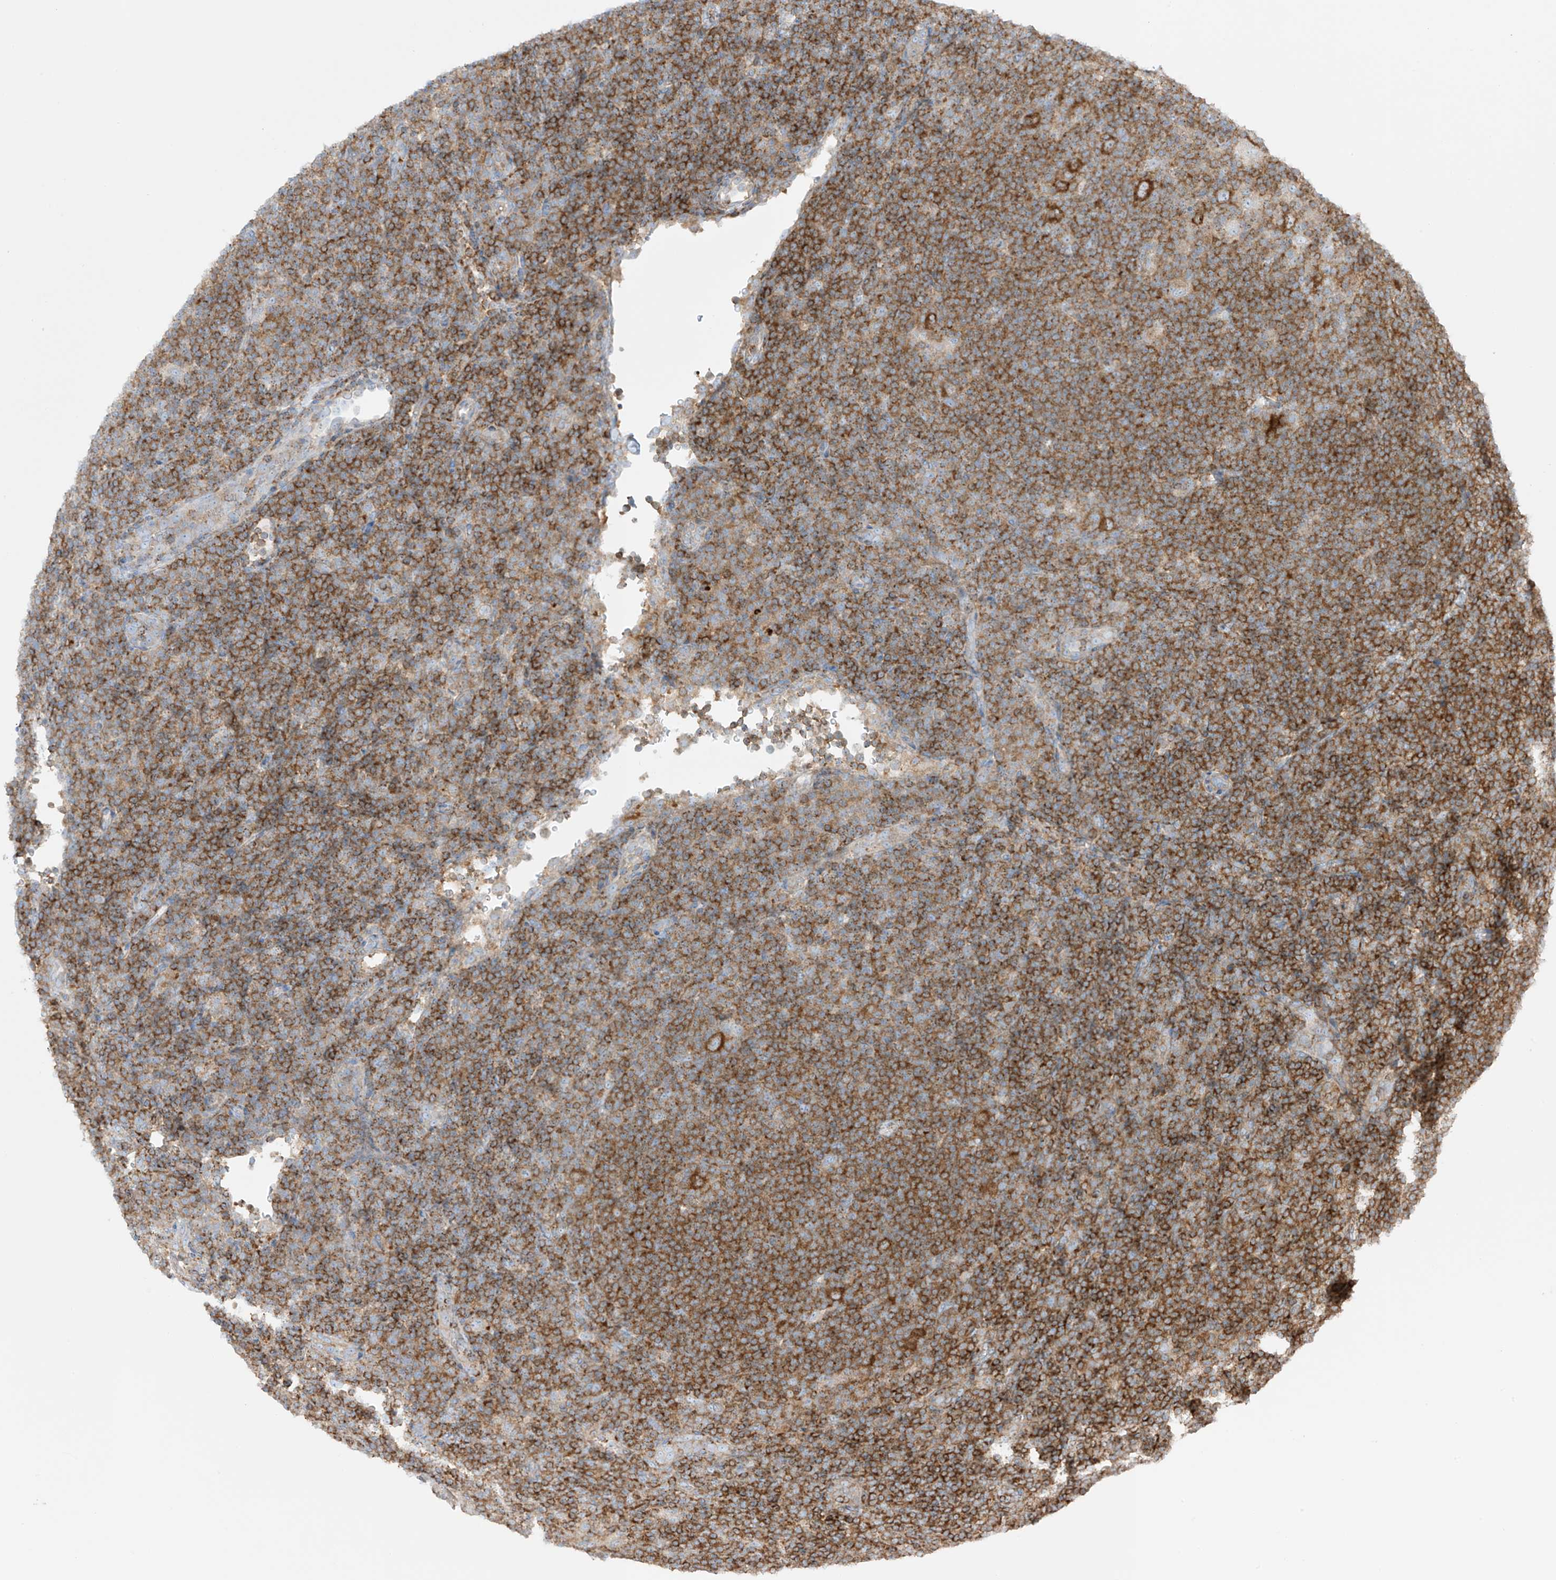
{"staining": {"intensity": "strong", "quantity": ">75%", "location": "cytoplasmic/membranous"}, "tissue": "lymphoma", "cell_type": "Tumor cells", "image_type": "cancer", "snomed": [{"axis": "morphology", "description": "Hodgkin's disease, NOS"}, {"axis": "topography", "description": "Lymph node"}], "caption": "This micrograph reveals immunohistochemistry staining of human Hodgkin's disease, with high strong cytoplasmic/membranous expression in about >75% of tumor cells.", "gene": "XKR3", "patient": {"sex": "female", "age": 57}}